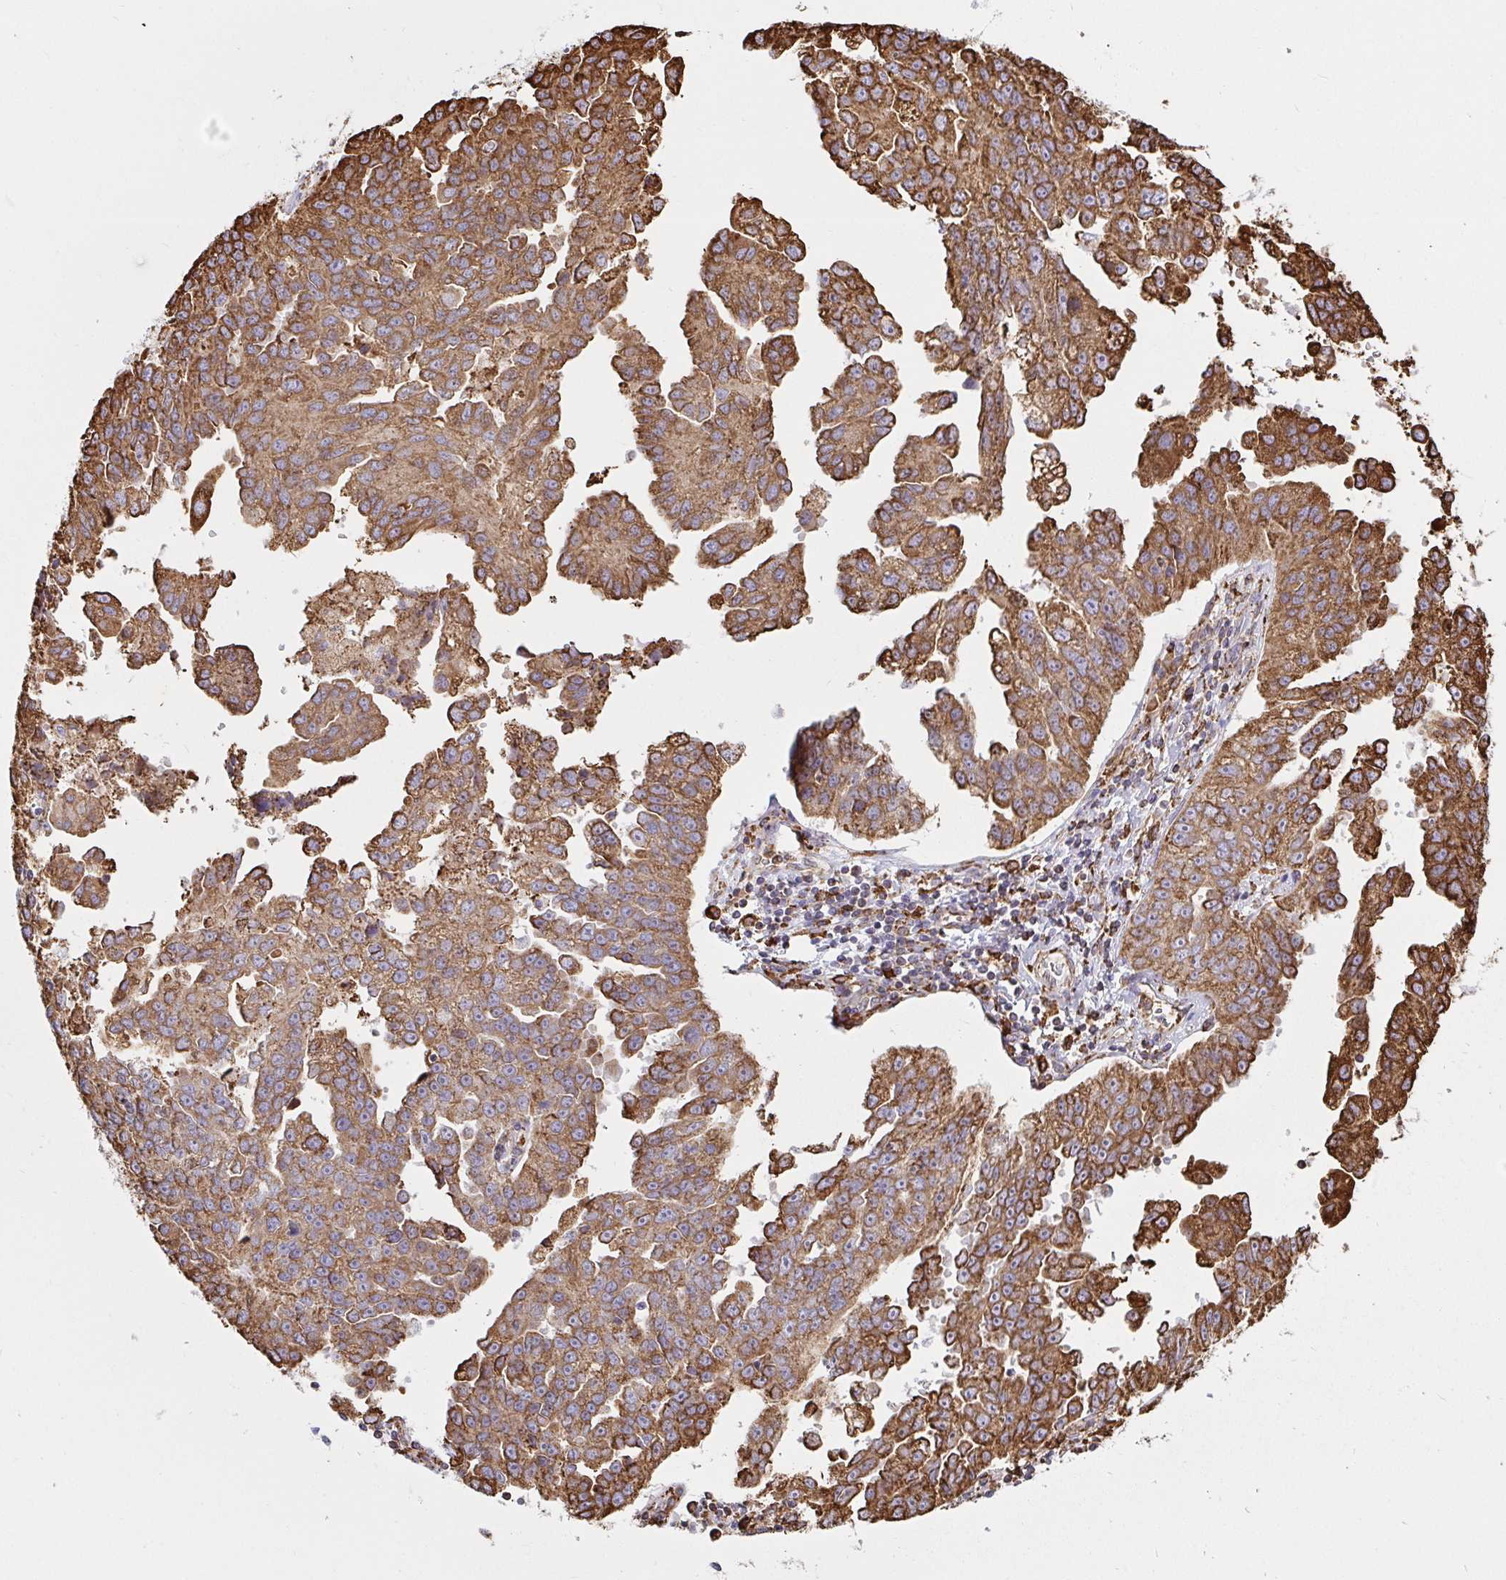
{"staining": {"intensity": "moderate", "quantity": ">75%", "location": "cytoplasmic/membranous"}, "tissue": "ovarian cancer", "cell_type": "Tumor cells", "image_type": "cancer", "snomed": [{"axis": "morphology", "description": "Cystadenocarcinoma, serous, NOS"}, {"axis": "topography", "description": "Ovary"}], "caption": "A high-resolution micrograph shows immunohistochemistry (IHC) staining of ovarian cancer, which reveals moderate cytoplasmic/membranous staining in about >75% of tumor cells. (DAB (3,3'-diaminobenzidine) IHC with brightfield microscopy, high magnification).", "gene": "CLGN", "patient": {"sex": "female", "age": 75}}